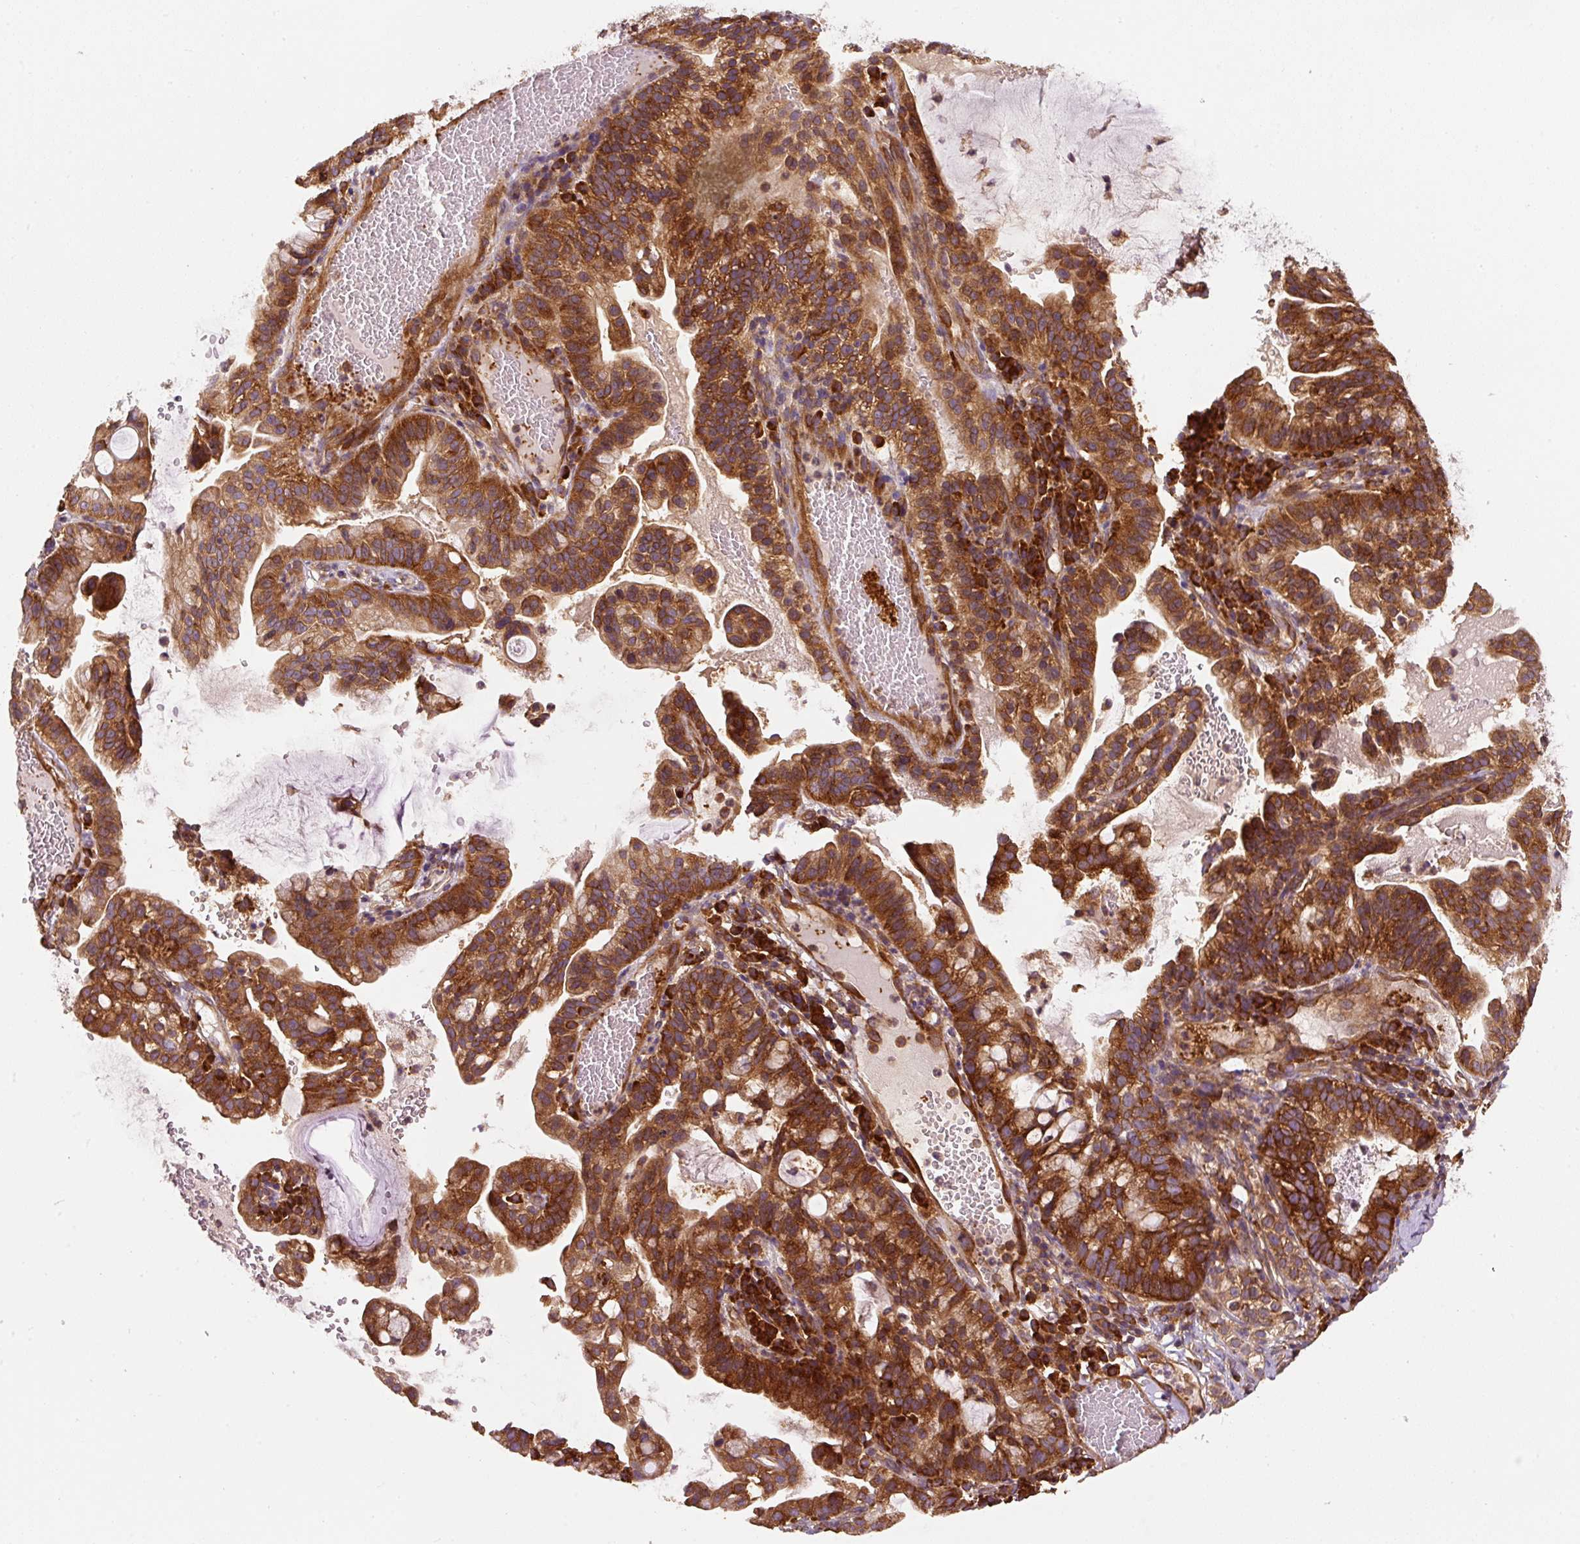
{"staining": {"intensity": "strong", "quantity": ">75%", "location": "cytoplasmic/membranous"}, "tissue": "cervical cancer", "cell_type": "Tumor cells", "image_type": "cancer", "snomed": [{"axis": "morphology", "description": "Adenocarcinoma, NOS"}, {"axis": "topography", "description": "Cervix"}], "caption": "Immunohistochemistry of cervical adenocarcinoma shows high levels of strong cytoplasmic/membranous expression in approximately >75% of tumor cells.", "gene": "EIF2S2", "patient": {"sex": "female", "age": 41}}